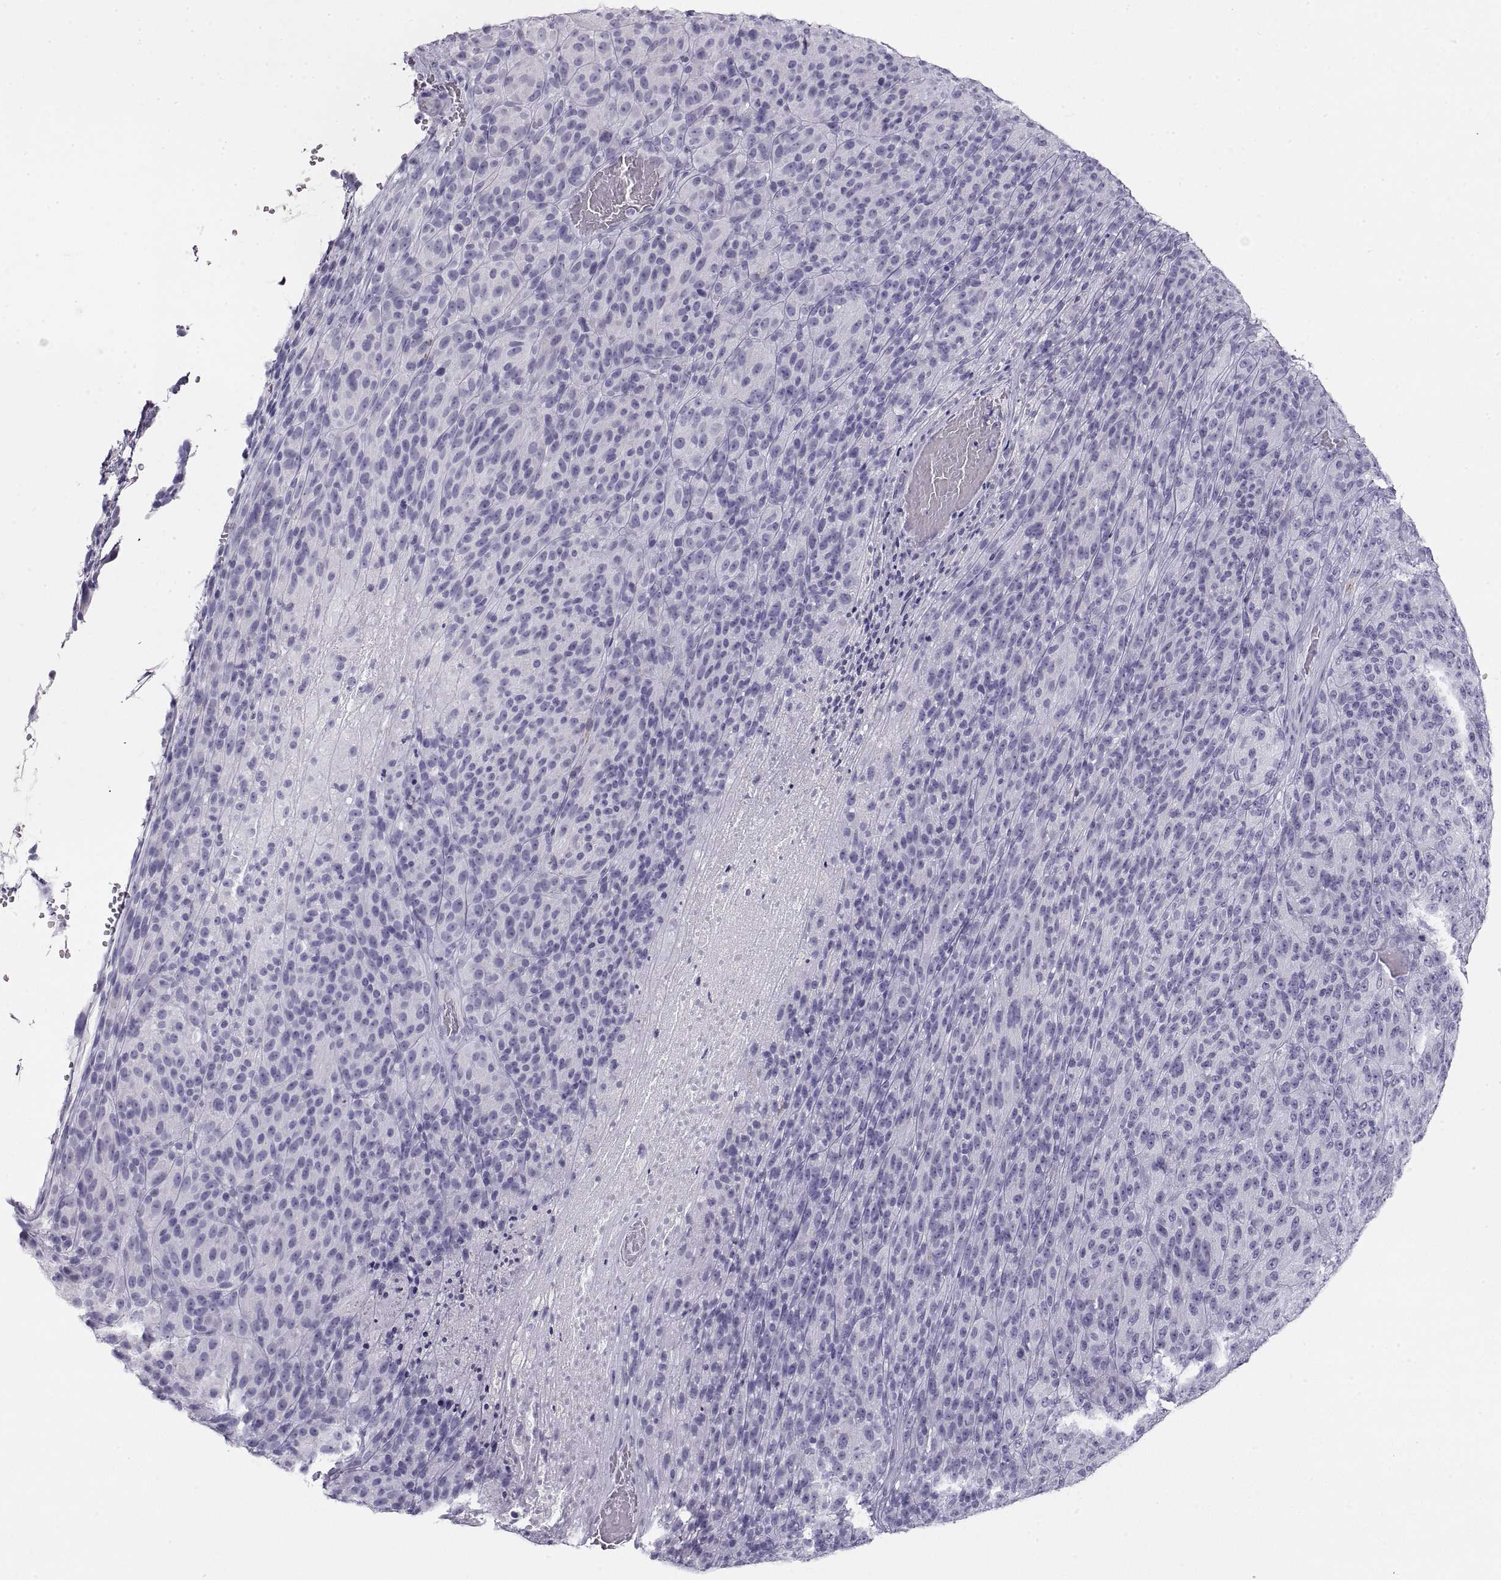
{"staining": {"intensity": "negative", "quantity": "none", "location": "none"}, "tissue": "melanoma", "cell_type": "Tumor cells", "image_type": "cancer", "snomed": [{"axis": "morphology", "description": "Malignant melanoma, Metastatic site"}, {"axis": "topography", "description": "Brain"}], "caption": "IHC histopathology image of melanoma stained for a protein (brown), which reveals no expression in tumor cells.", "gene": "SEMG1", "patient": {"sex": "female", "age": 56}}